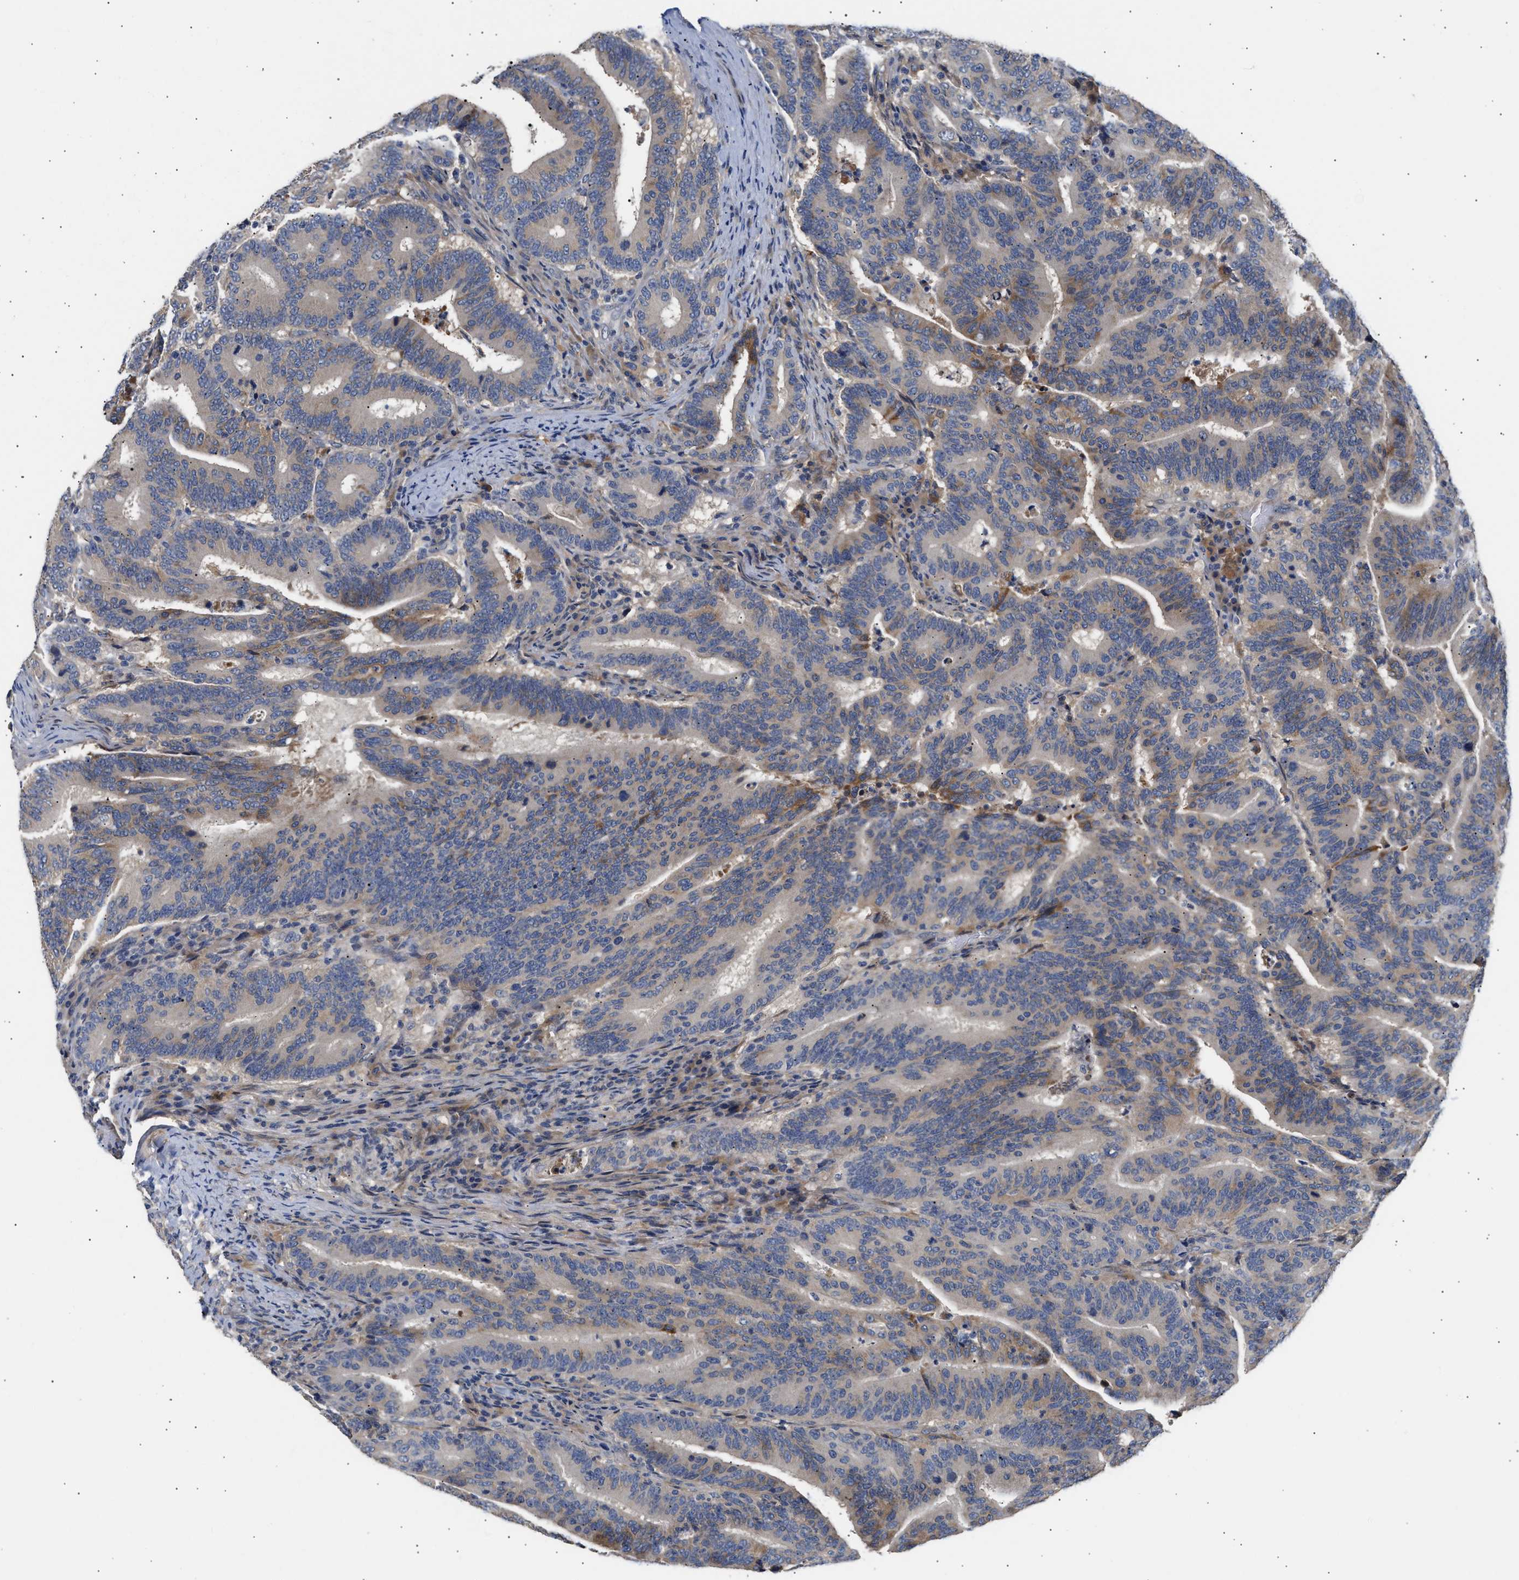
{"staining": {"intensity": "strong", "quantity": "<25%", "location": "cytoplasmic/membranous"}, "tissue": "colorectal cancer", "cell_type": "Tumor cells", "image_type": "cancer", "snomed": [{"axis": "morphology", "description": "Adenocarcinoma, NOS"}, {"axis": "topography", "description": "Colon"}], "caption": "Protein expression analysis of human colorectal cancer (adenocarcinoma) reveals strong cytoplasmic/membranous positivity in approximately <25% of tumor cells. (DAB = brown stain, brightfield microscopy at high magnification).", "gene": "KASH5", "patient": {"sex": "female", "age": 66}}